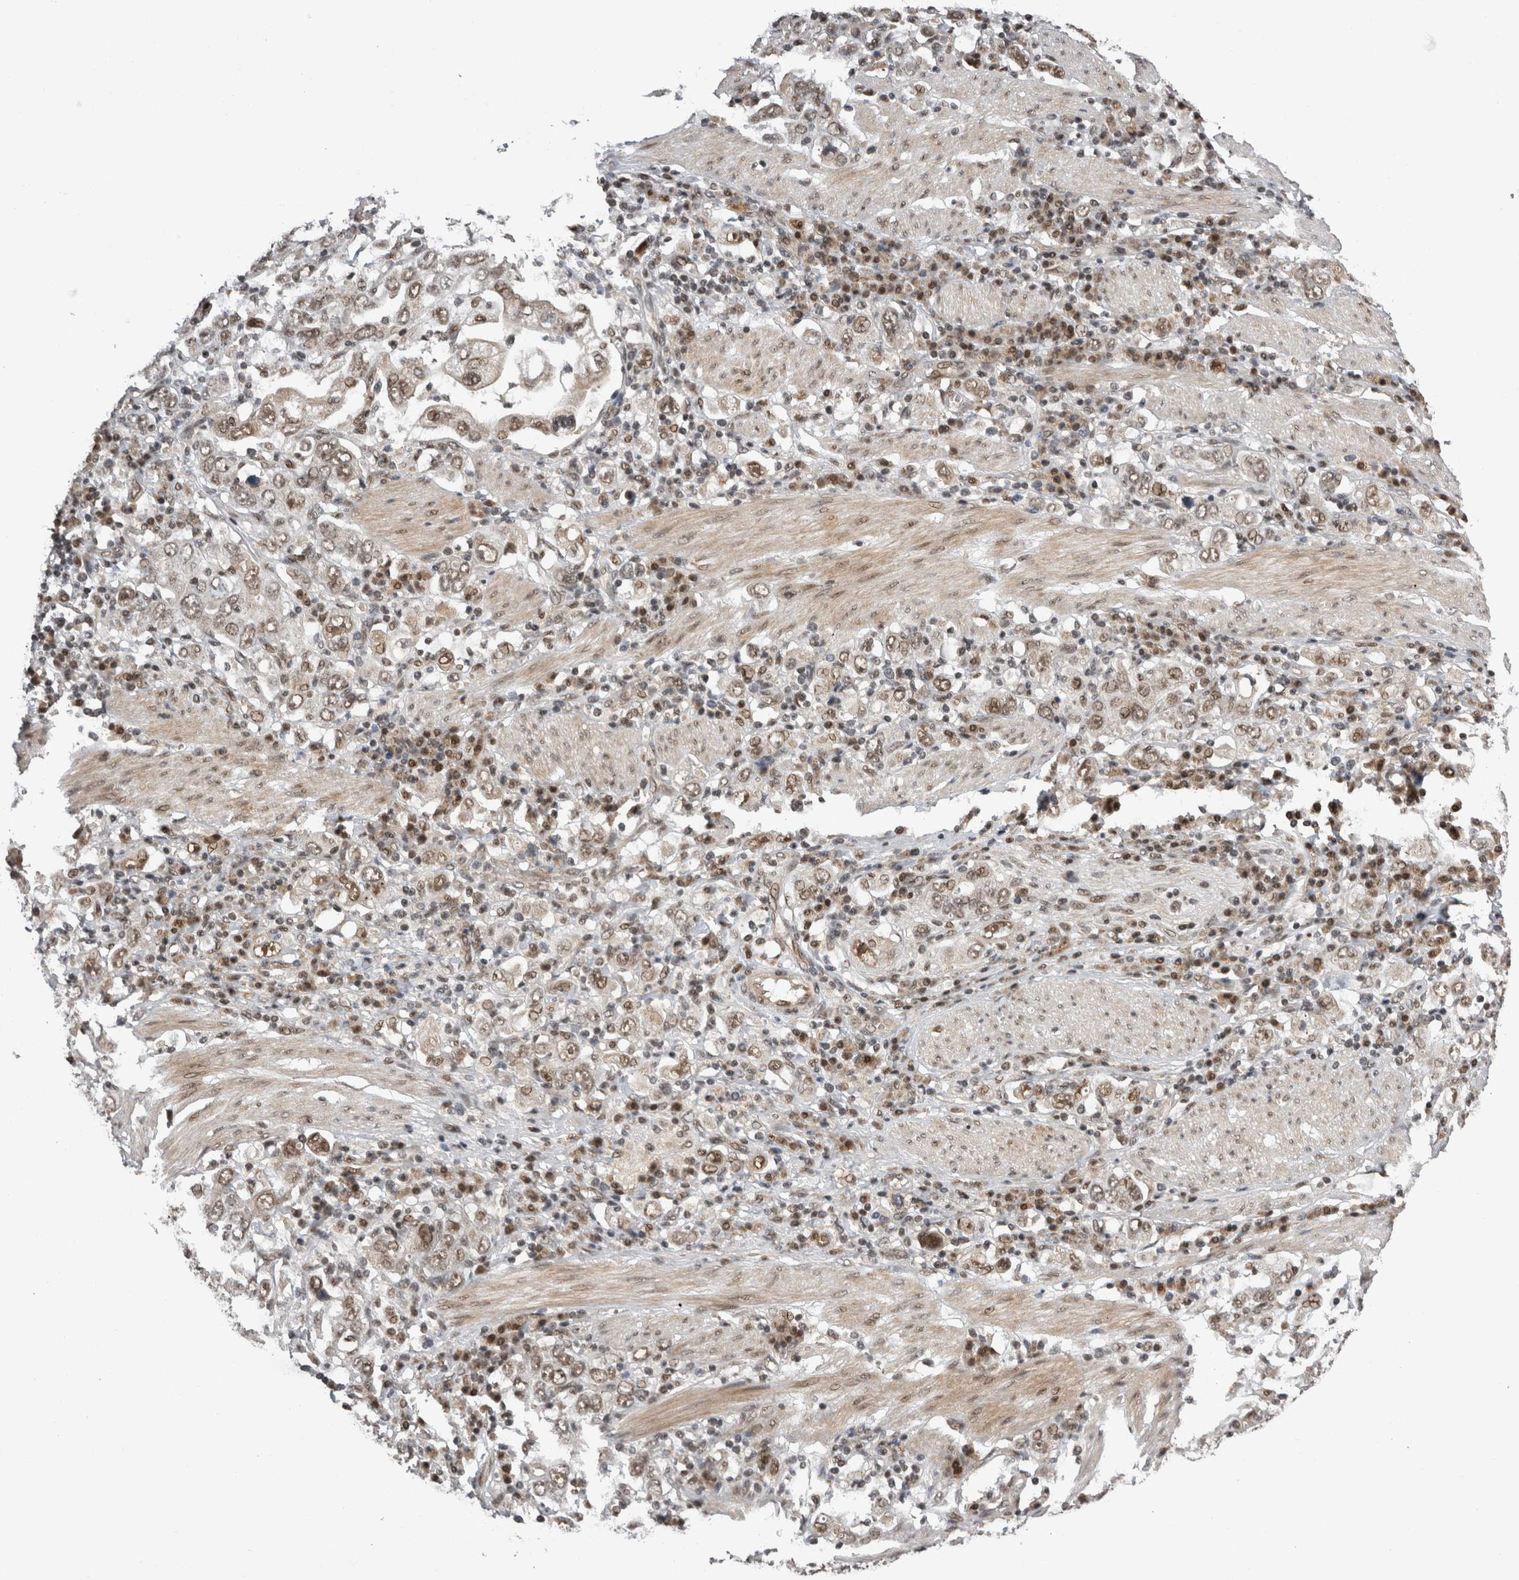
{"staining": {"intensity": "weak", "quantity": ">75%", "location": "nuclear"}, "tissue": "stomach cancer", "cell_type": "Tumor cells", "image_type": "cancer", "snomed": [{"axis": "morphology", "description": "Adenocarcinoma, NOS"}, {"axis": "topography", "description": "Stomach, upper"}], "caption": "Adenocarcinoma (stomach) stained with DAB (3,3'-diaminobenzidine) immunohistochemistry demonstrates low levels of weak nuclear positivity in approximately >75% of tumor cells.", "gene": "CPSF2", "patient": {"sex": "male", "age": 62}}